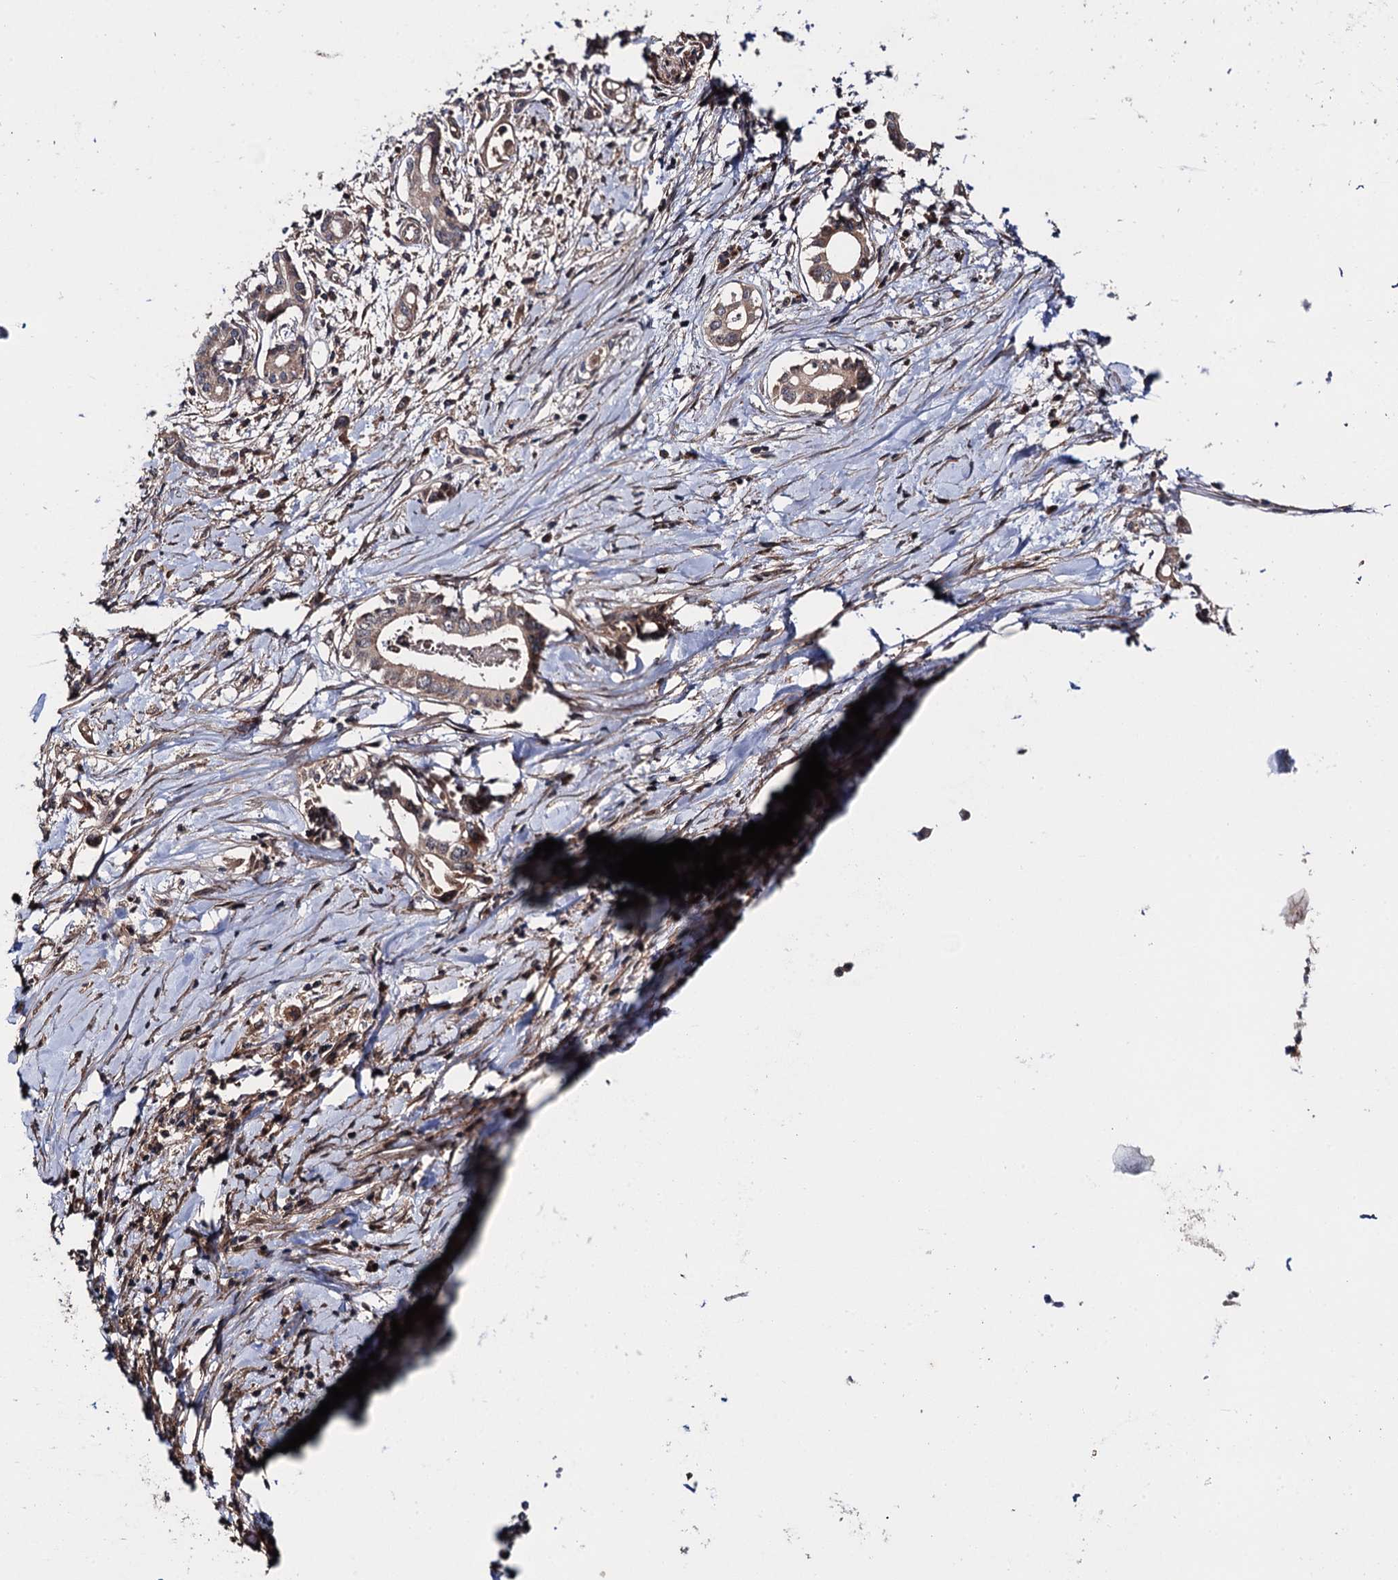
{"staining": {"intensity": "weak", "quantity": ">75%", "location": "cytoplasmic/membranous"}, "tissue": "pancreatic cancer", "cell_type": "Tumor cells", "image_type": "cancer", "snomed": [{"axis": "morphology", "description": "Adenocarcinoma, NOS"}, {"axis": "topography", "description": "Pancreas"}], "caption": "Human pancreatic cancer (adenocarcinoma) stained with a protein marker exhibits weak staining in tumor cells.", "gene": "FSIP1", "patient": {"sex": "female", "age": 66}}